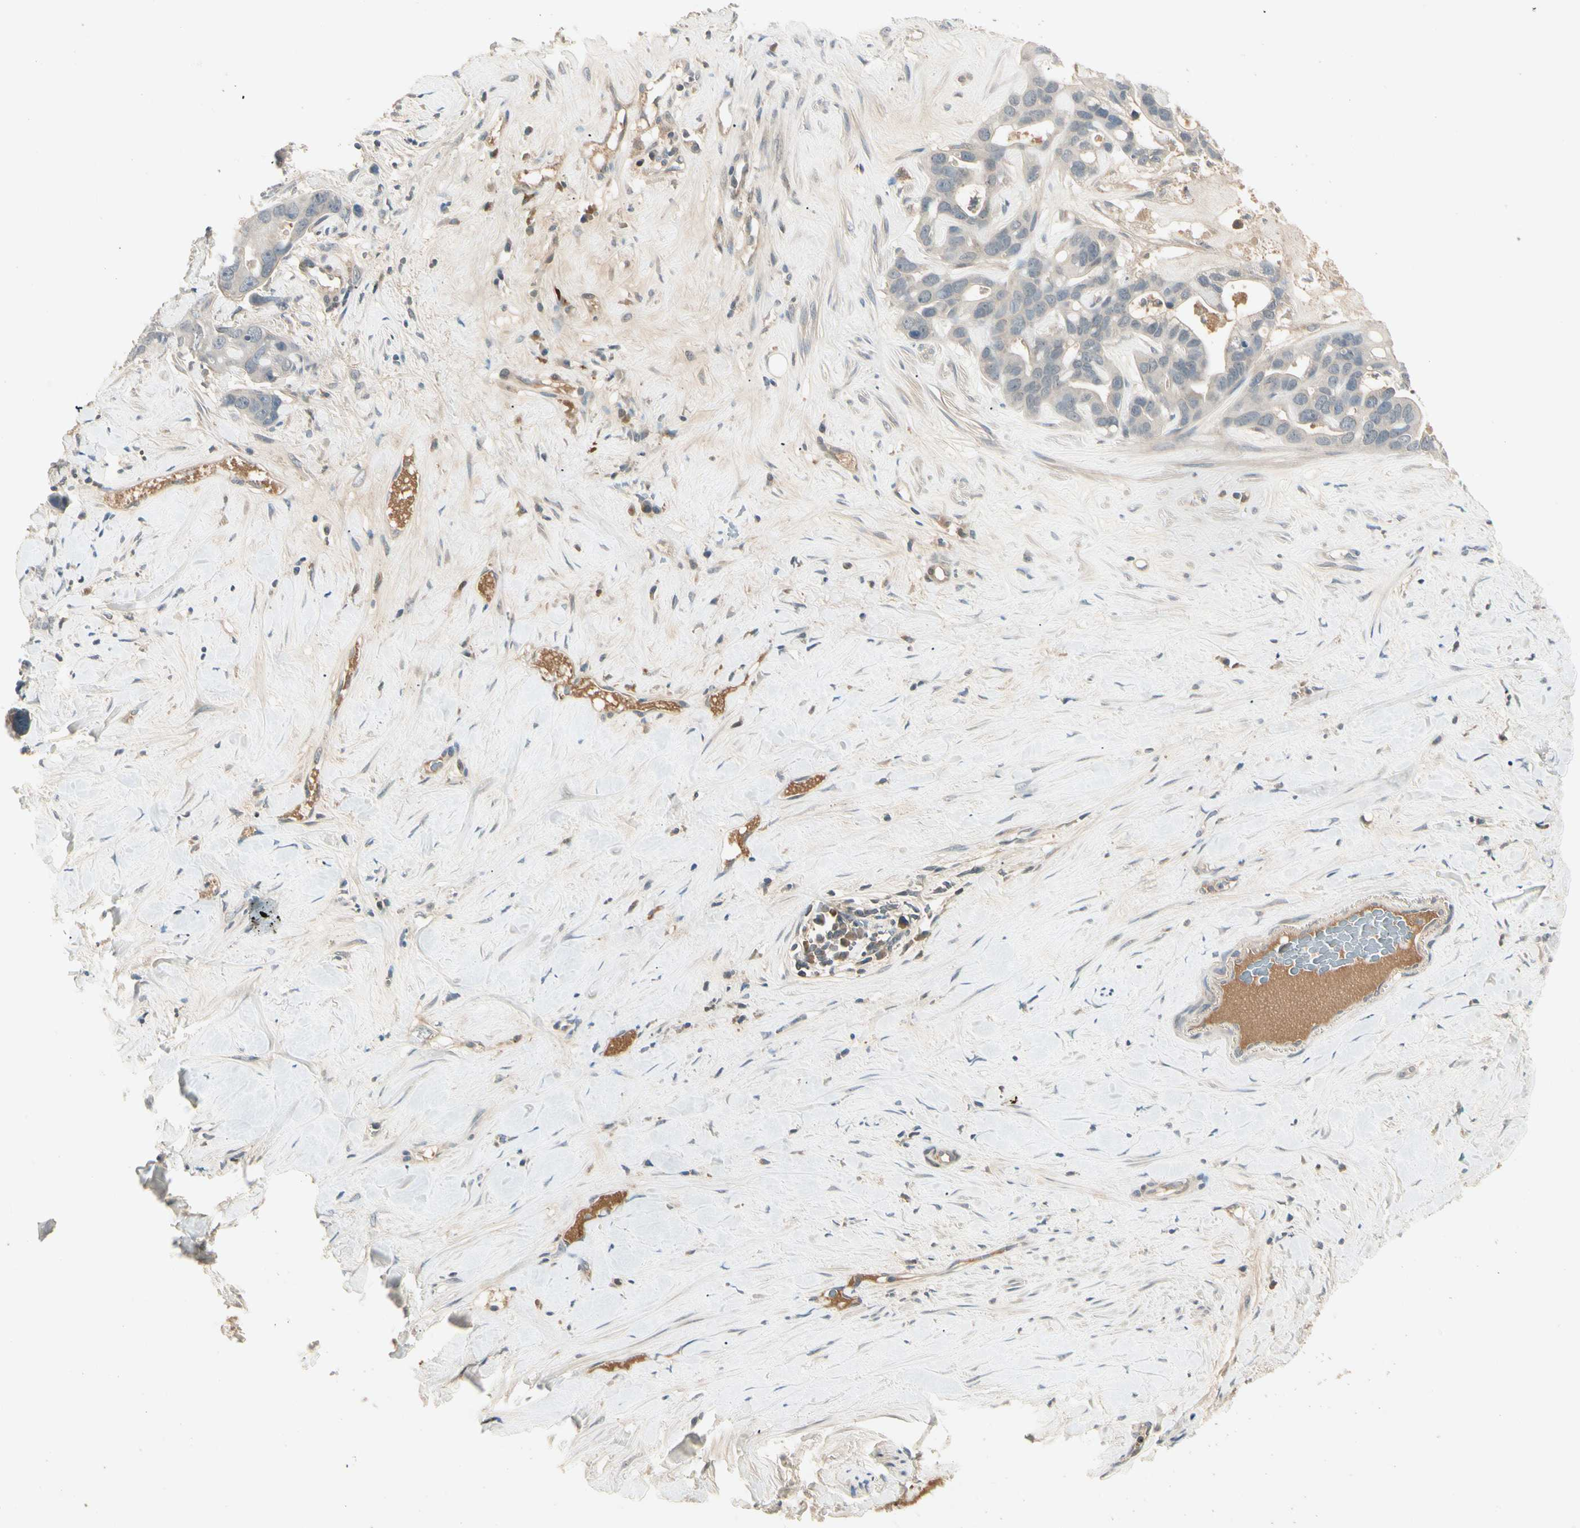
{"staining": {"intensity": "weak", "quantity": "25%-75%", "location": "cytoplasmic/membranous"}, "tissue": "liver cancer", "cell_type": "Tumor cells", "image_type": "cancer", "snomed": [{"axis": "morphology", "description": "Cholangiocarcinoma"}, {"axis": "topography", "description": "Liver"}], "caption": "Weak cytoplasmic/membranous staining for a protein is identified in about 25%-75% of tumor cells of liver cancer (cholangiocarcinoma) using IHC.", "gene": "CCL4", "patient": {"sex": "female", "age": 65}}